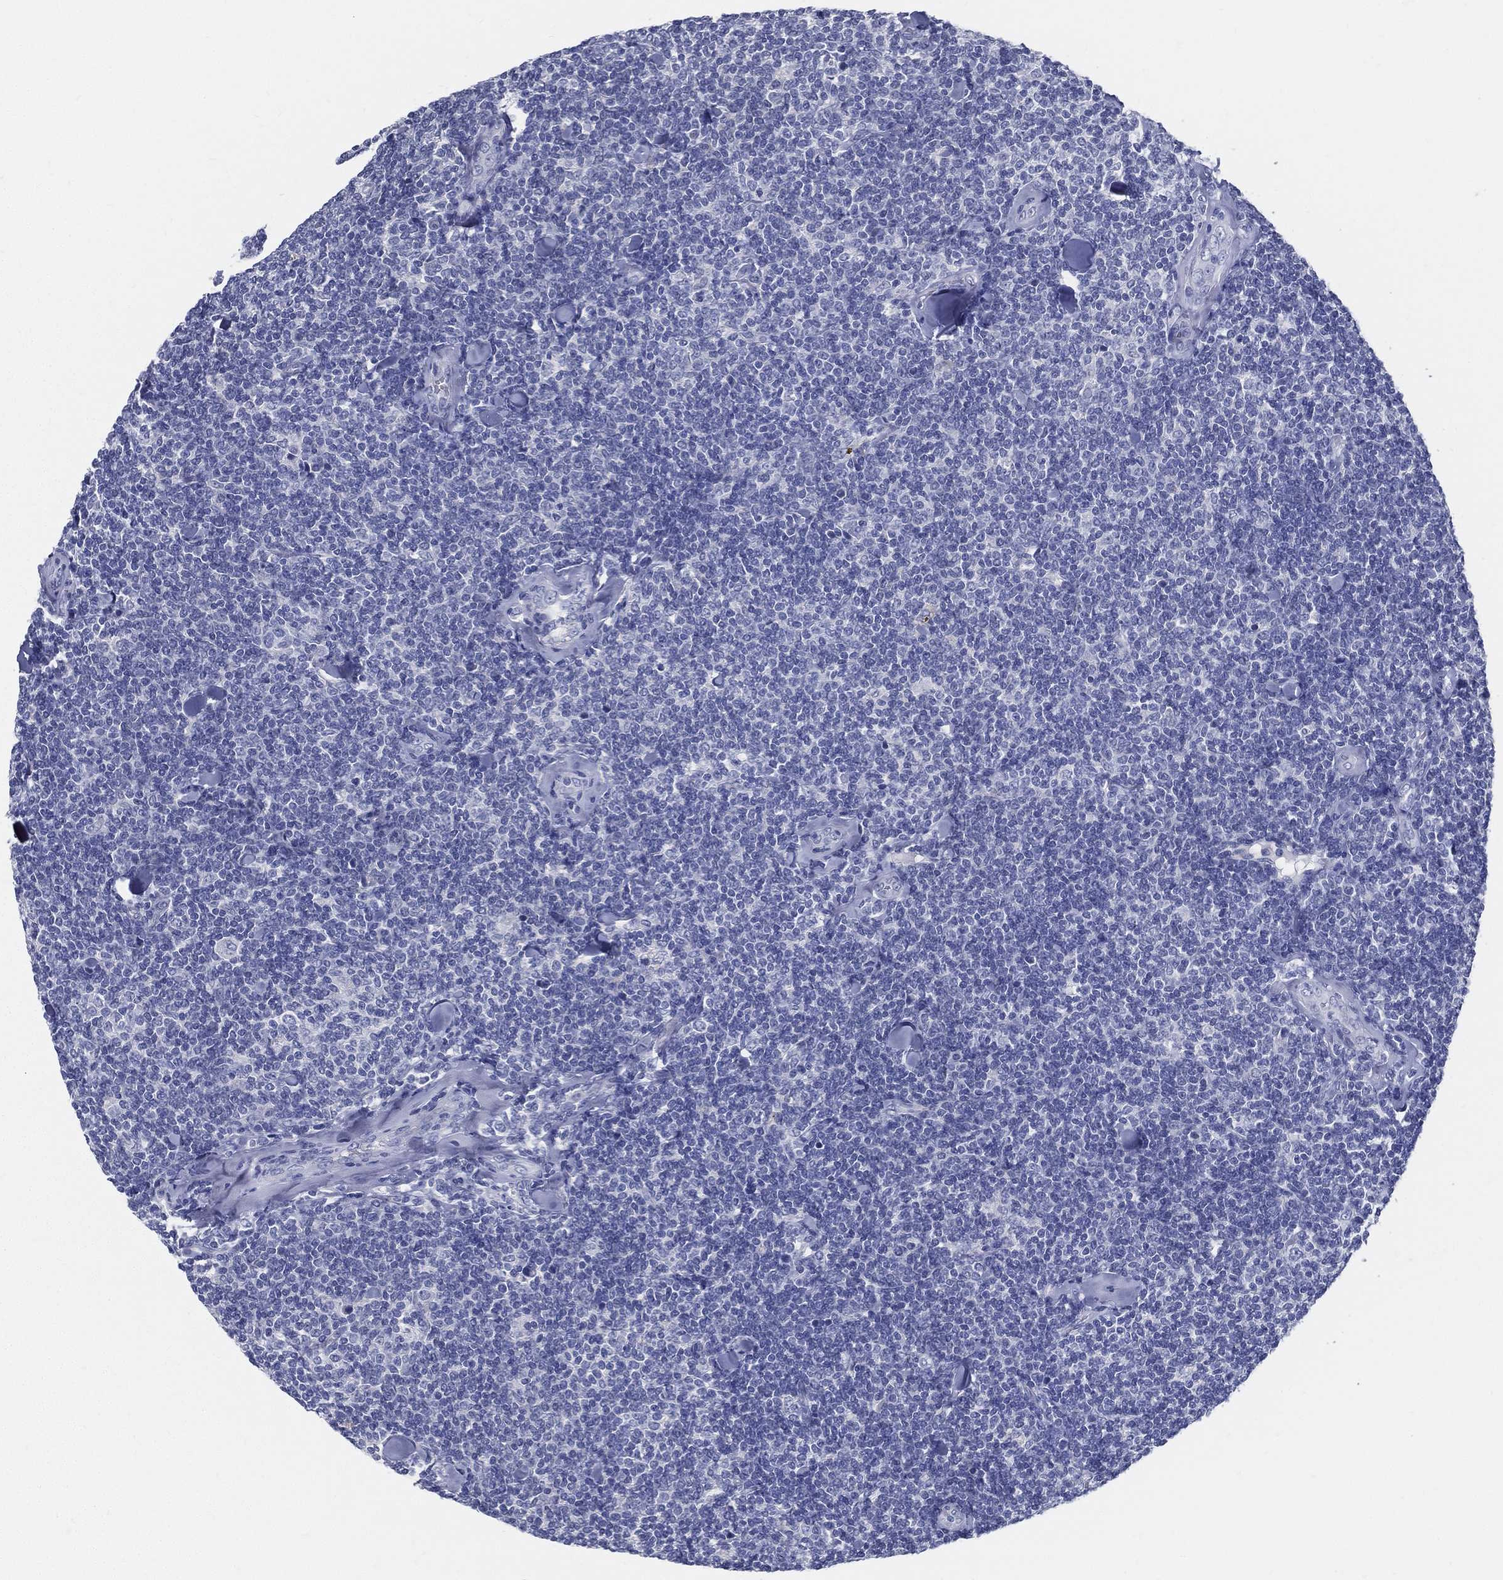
{"staining": {"intensity": "negative", "quantity": "none", "location": "none"}, "tissue": "lymphoma", "cell_type": "Tumor cells", "image_type": "cancer", "snomed": [{"axis": "morphology", "description": "Malignant lymphoma, non-Hodgkin's type, Low grade"}, {"axis": "topography", "description": "Lymph node"}], "caption": "A photomicrograph of low-grade malignant lymphoma, non-Hodgkin's type stained for a protein demonstrates no brown staining in tumor cells. (DAB (3,3'-diaminobenzidine) IHC with hematoxylin counter stain).", "gene": "STS", "patient": {"sex": "female", "age": 56}}